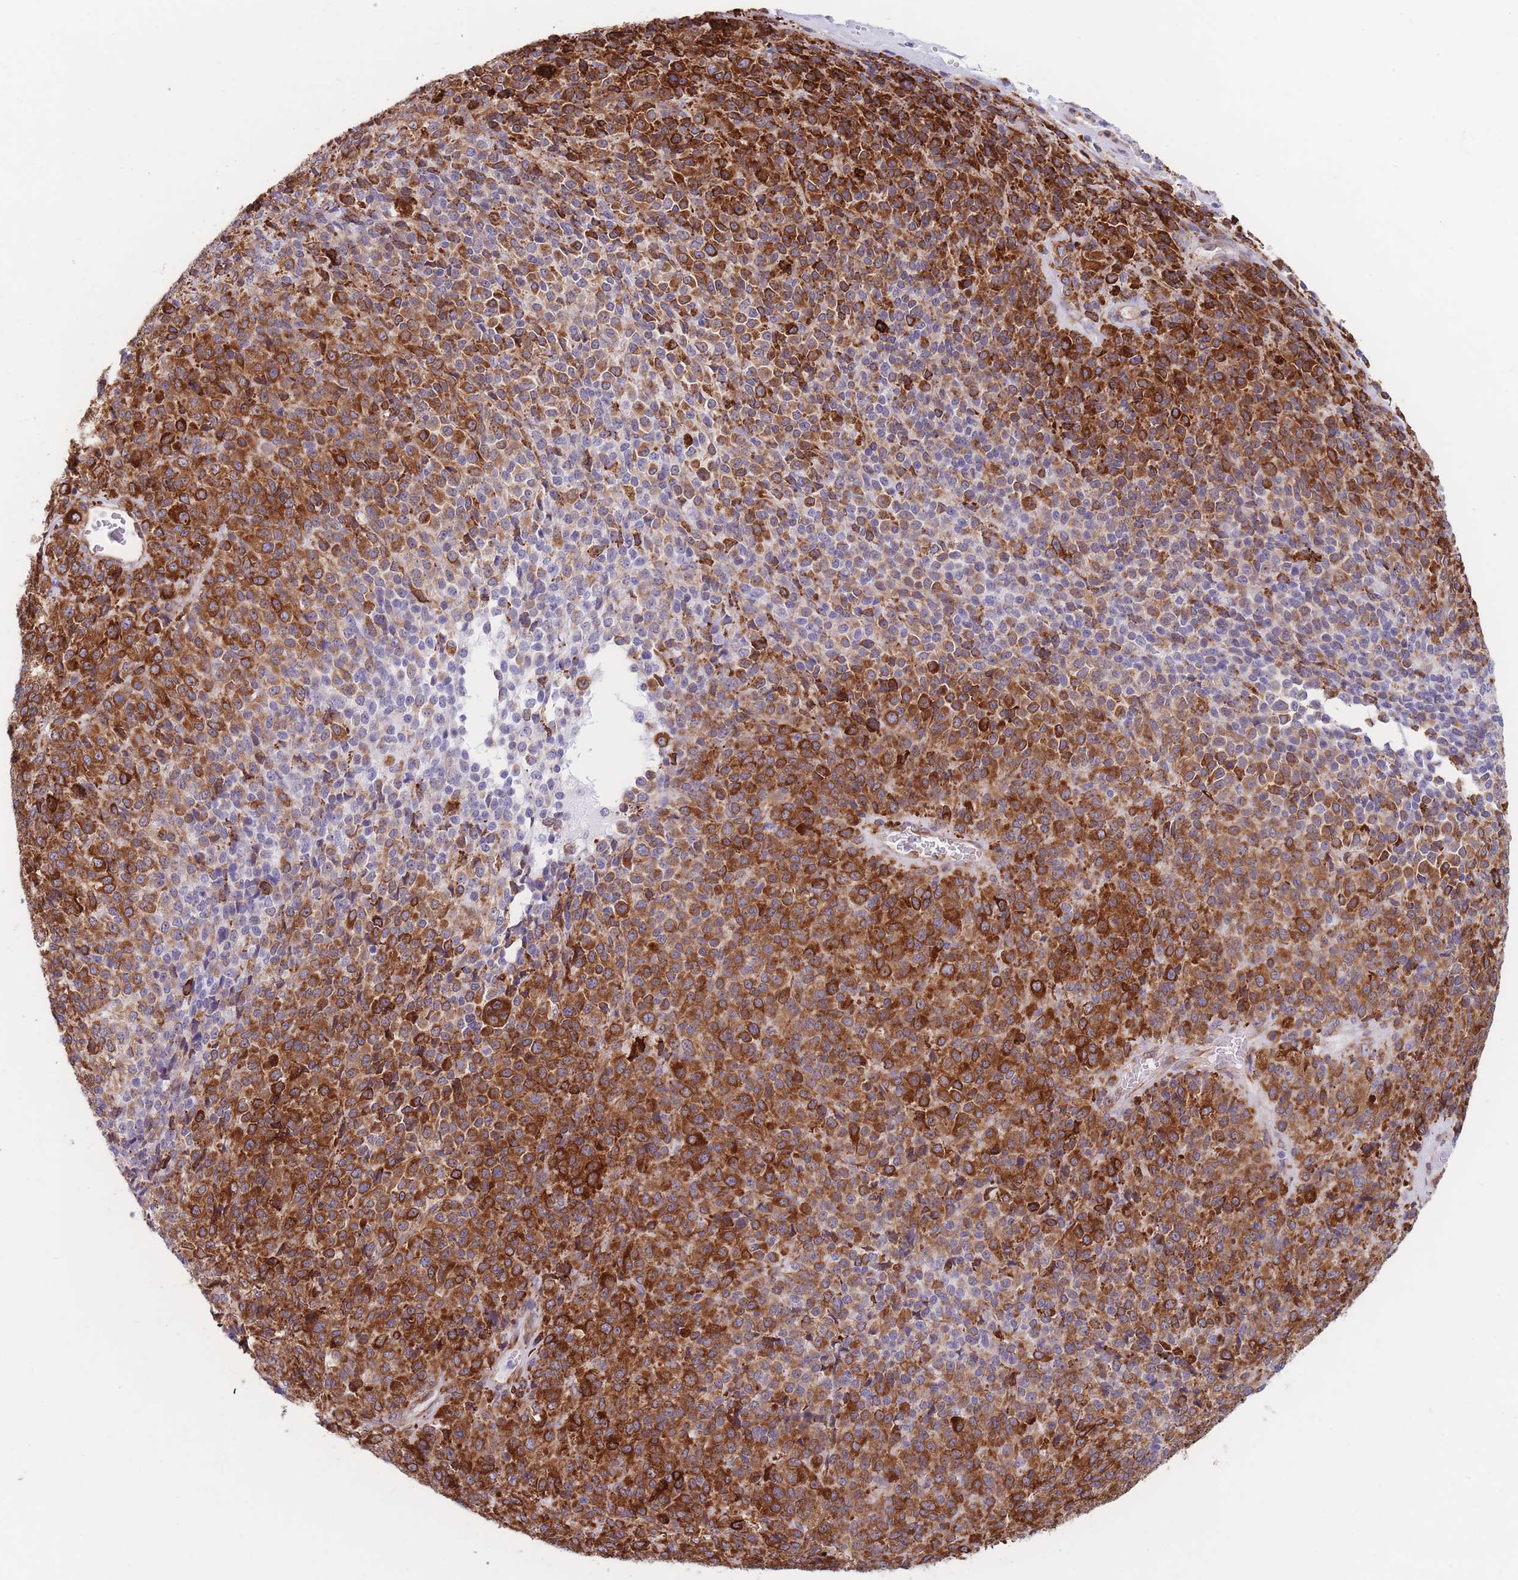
{"staining": {"intensity": "strong", "quantity": ">75%", "location": "cytoplasmic/membranous"}, "tissue": "melanoma", "cell_type": "Tumor cells", "image_type": "cancer", "snomed": [{"axis": "morphology", "description": "Malignant melanoma, Metastatic site"}, {"axis": "topography", "description": "Brain"}], "caption": "A brown stain labels strong cytoplasmic/membranous positivity of a protein in human malignant melanoma (metastatic site) tumor cells.", "gene": "AK9", "patient": {"sex": "female", "age": 56}}